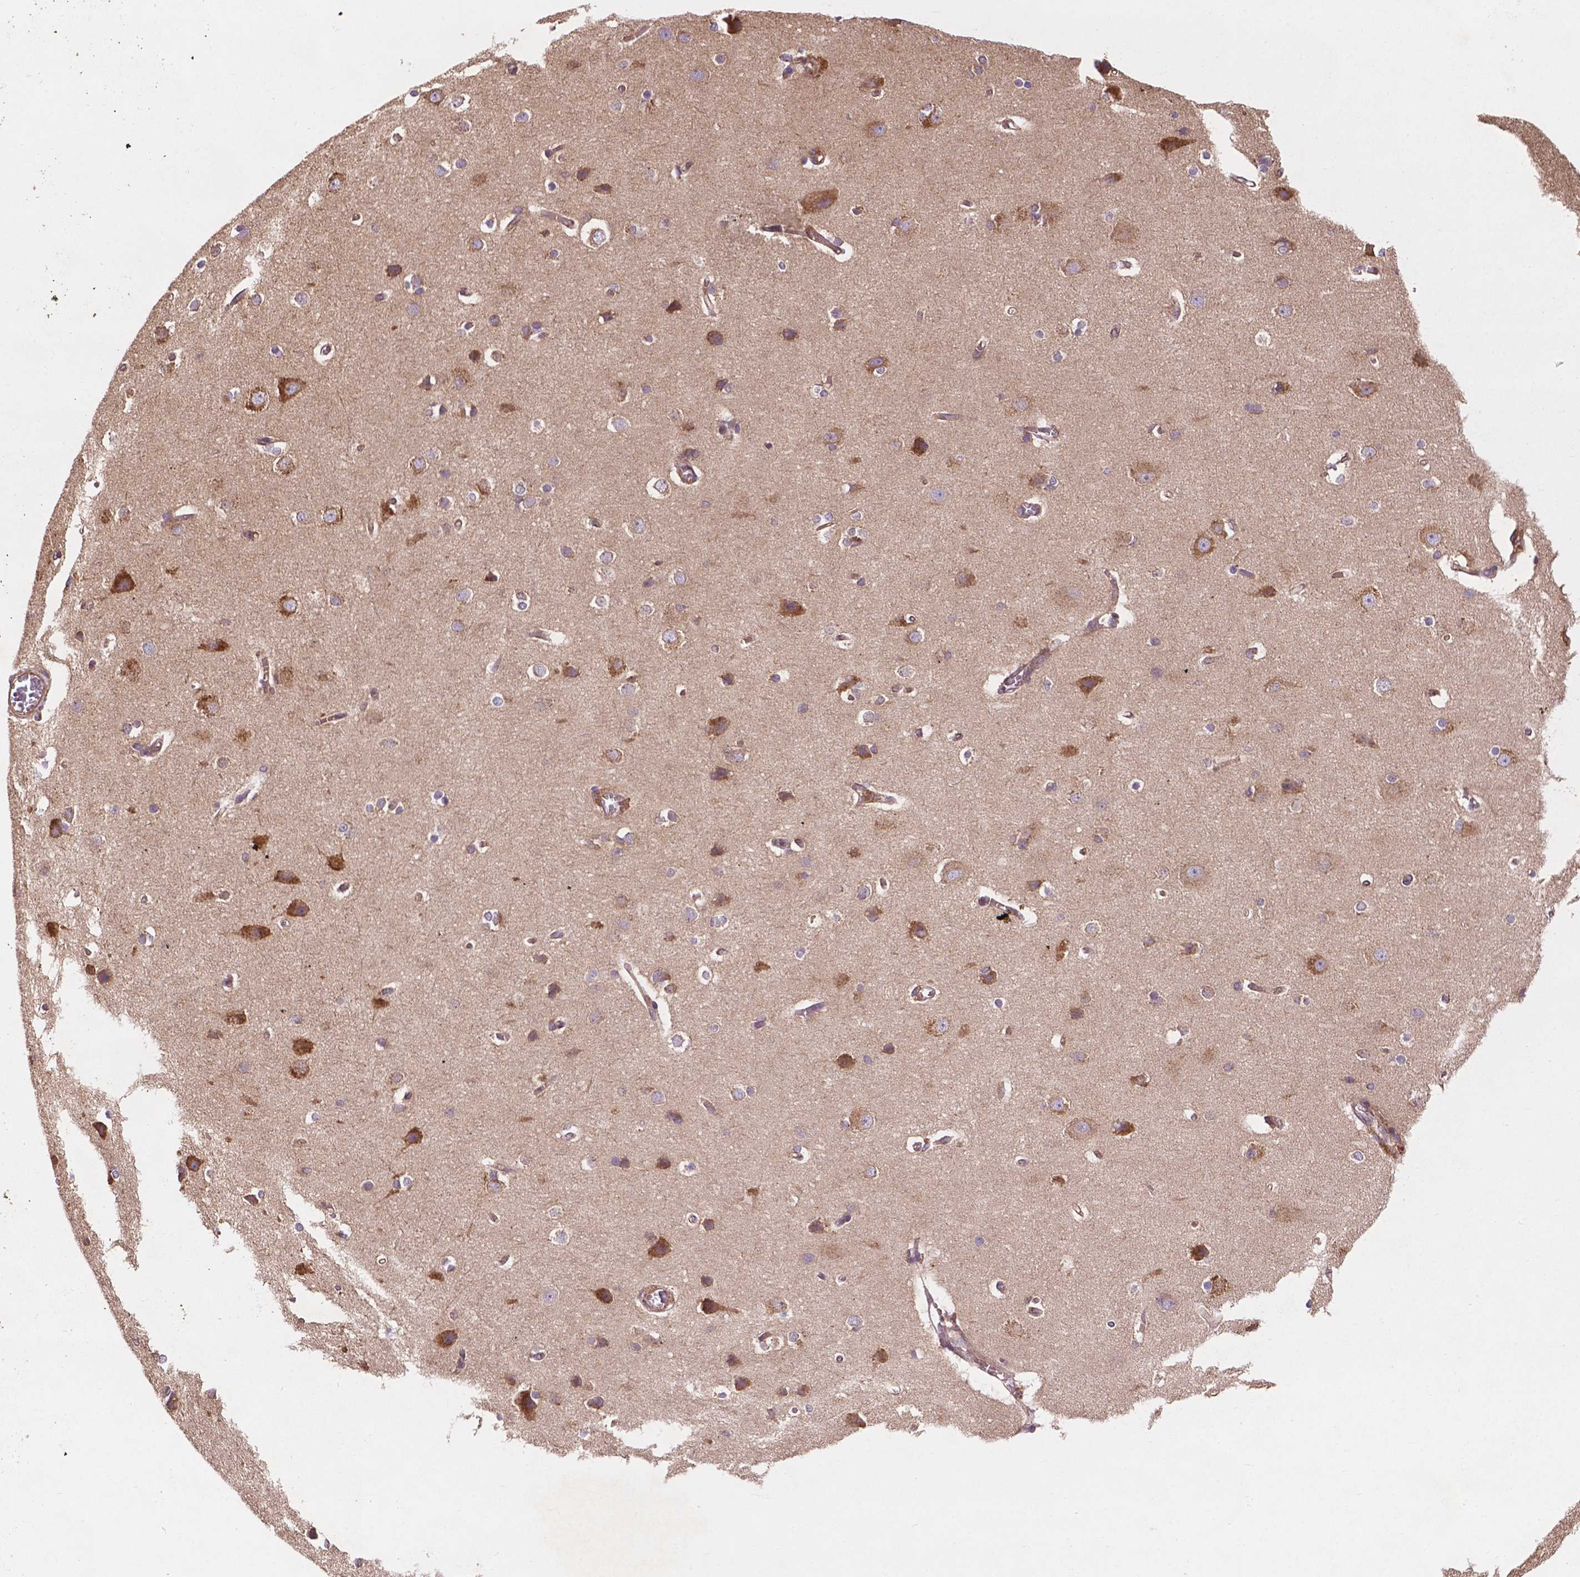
{"staining": {"intensity": "weak", "quantity": "25%-75%", "location": "cytoplasmic/membranous"}, "tissue": "cerebral cortex", "cell_type": "Endothelial cells", "image_type": "normal", "snomed": [{"axis": "morphology", "description": "Normal tissue, NOS"}, {"axis": "topography", "description": "Cerebral cortex"}], "caption": "DAB immunohistochemical staining of benign human cerebral cortex demonstrates weak cytoplasmic/membranous protein positivity in about 25%-75% of endothelial cells. (brown staining indicates protein expression, while blue staining denotes nuclei).", "gene": "CCDC71L", "patient": {"sex": "male", "age": 37}}